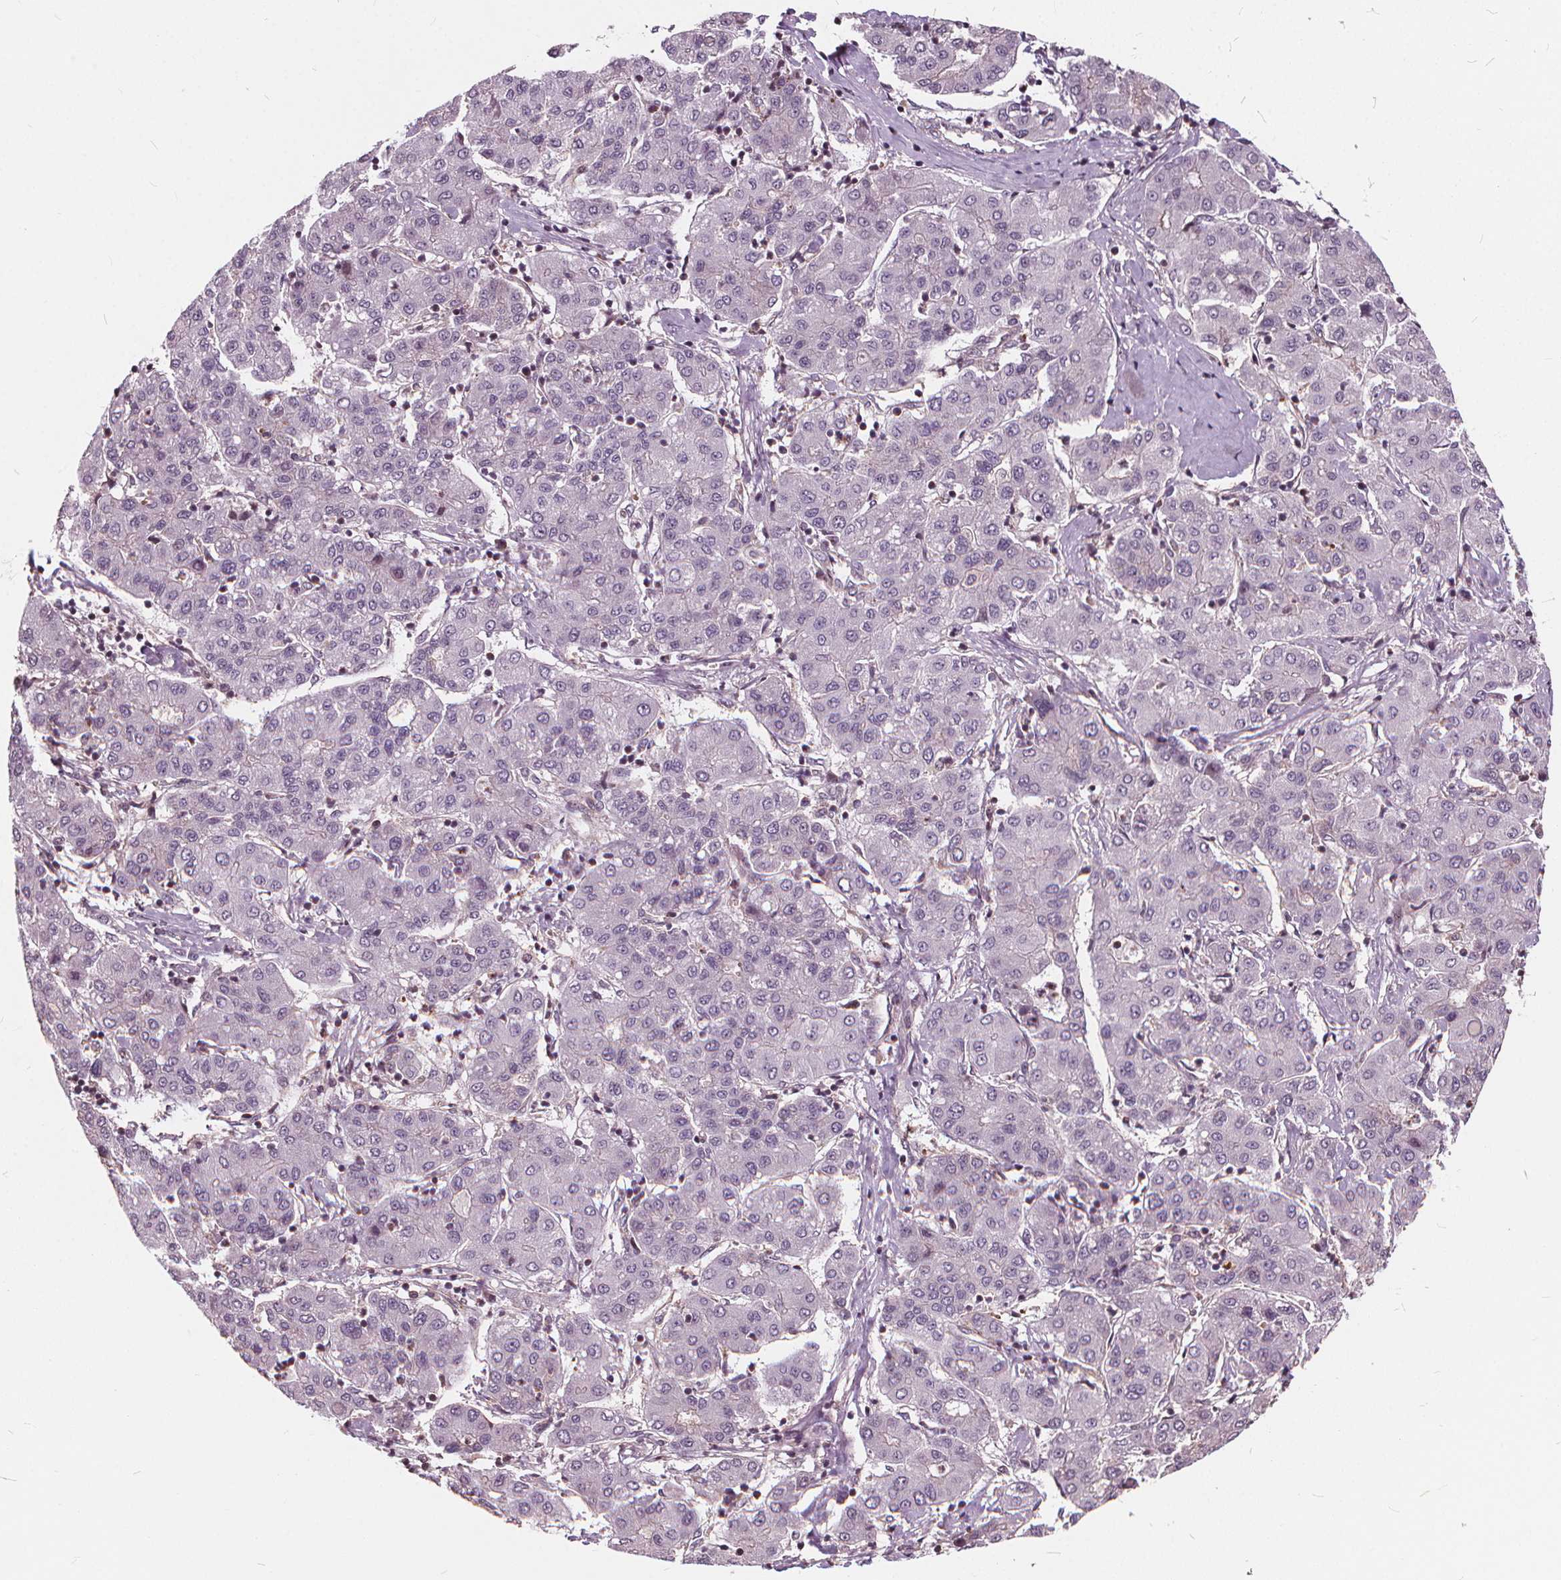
{"staining": {"intensity": "negative", "quantity": "none", "location": "none"}, "tissue": "liver cancer", "cell_type": "Tumor cells", "image_type": "cancer", "snomed": [{"axis": "morphology", "description": "Carcinoma, Hepatocellular, NOS"}, {"axis": "topography", "description": "Liver"}], "caption": "Protein analysis of liver cancer reveals no significant positivity in tumor cells.", "gene": "INPP5E", "patient": {"sex": "male", "age": 65}}